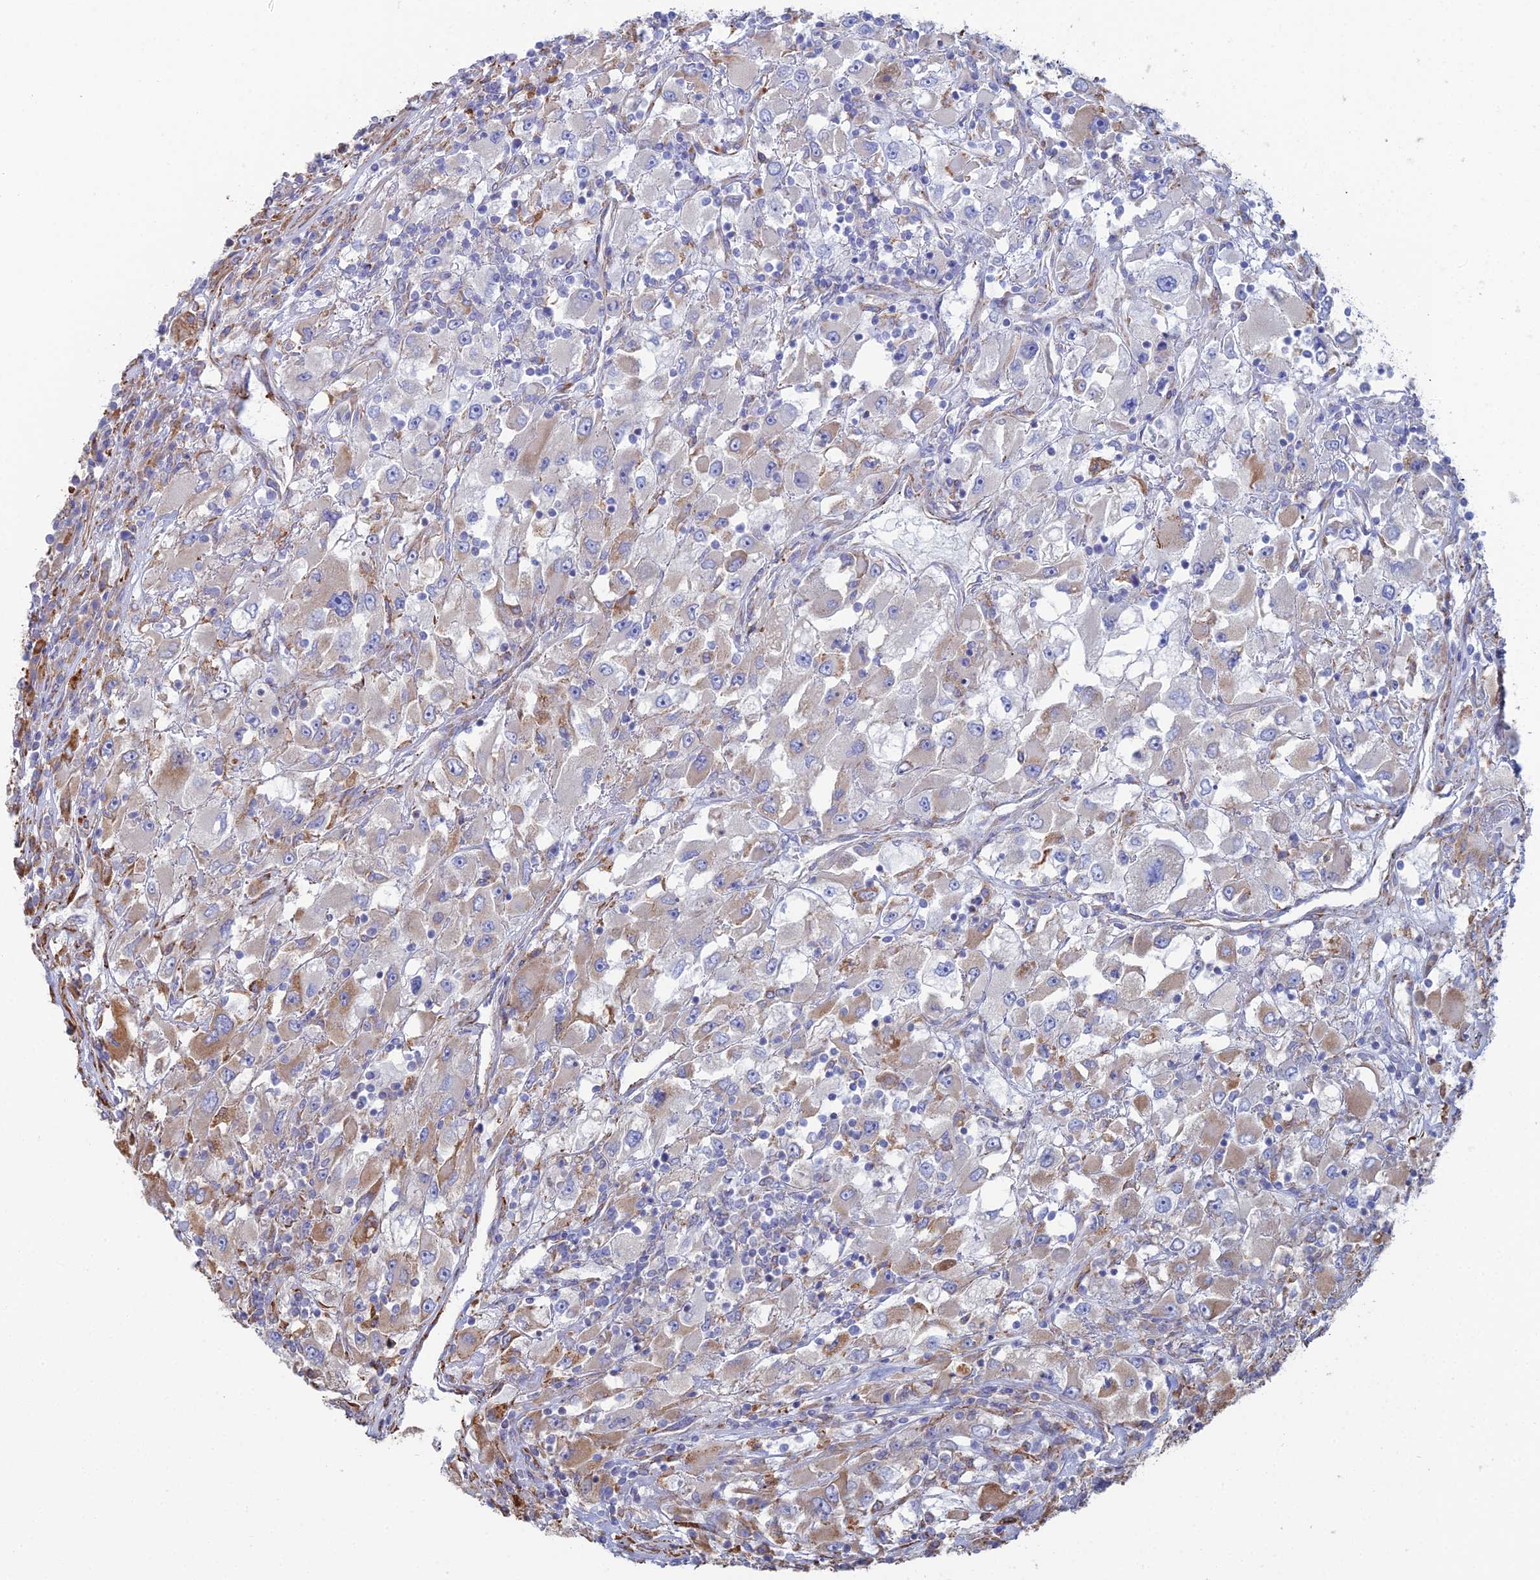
{"staining": {"intensity": "weak", "quantity": "<25%", "location": "cytoplasmic/membranous"}, "tissue": "renal cancer", "cell_type": "Tumor cells", "image_type": "cancer", "snomed": [{"axis": "morphology", "description": "Adenocarcinoma, NOS"}, {"axis": "topography", "description": "Kidney"}], "caption": "Immunohistochemical staining of adenocarcinoma (renal) reveals no significant expression in tumor cells.", "gene": "CLVS2", "patient": {"sex": "female", "age": 52}}